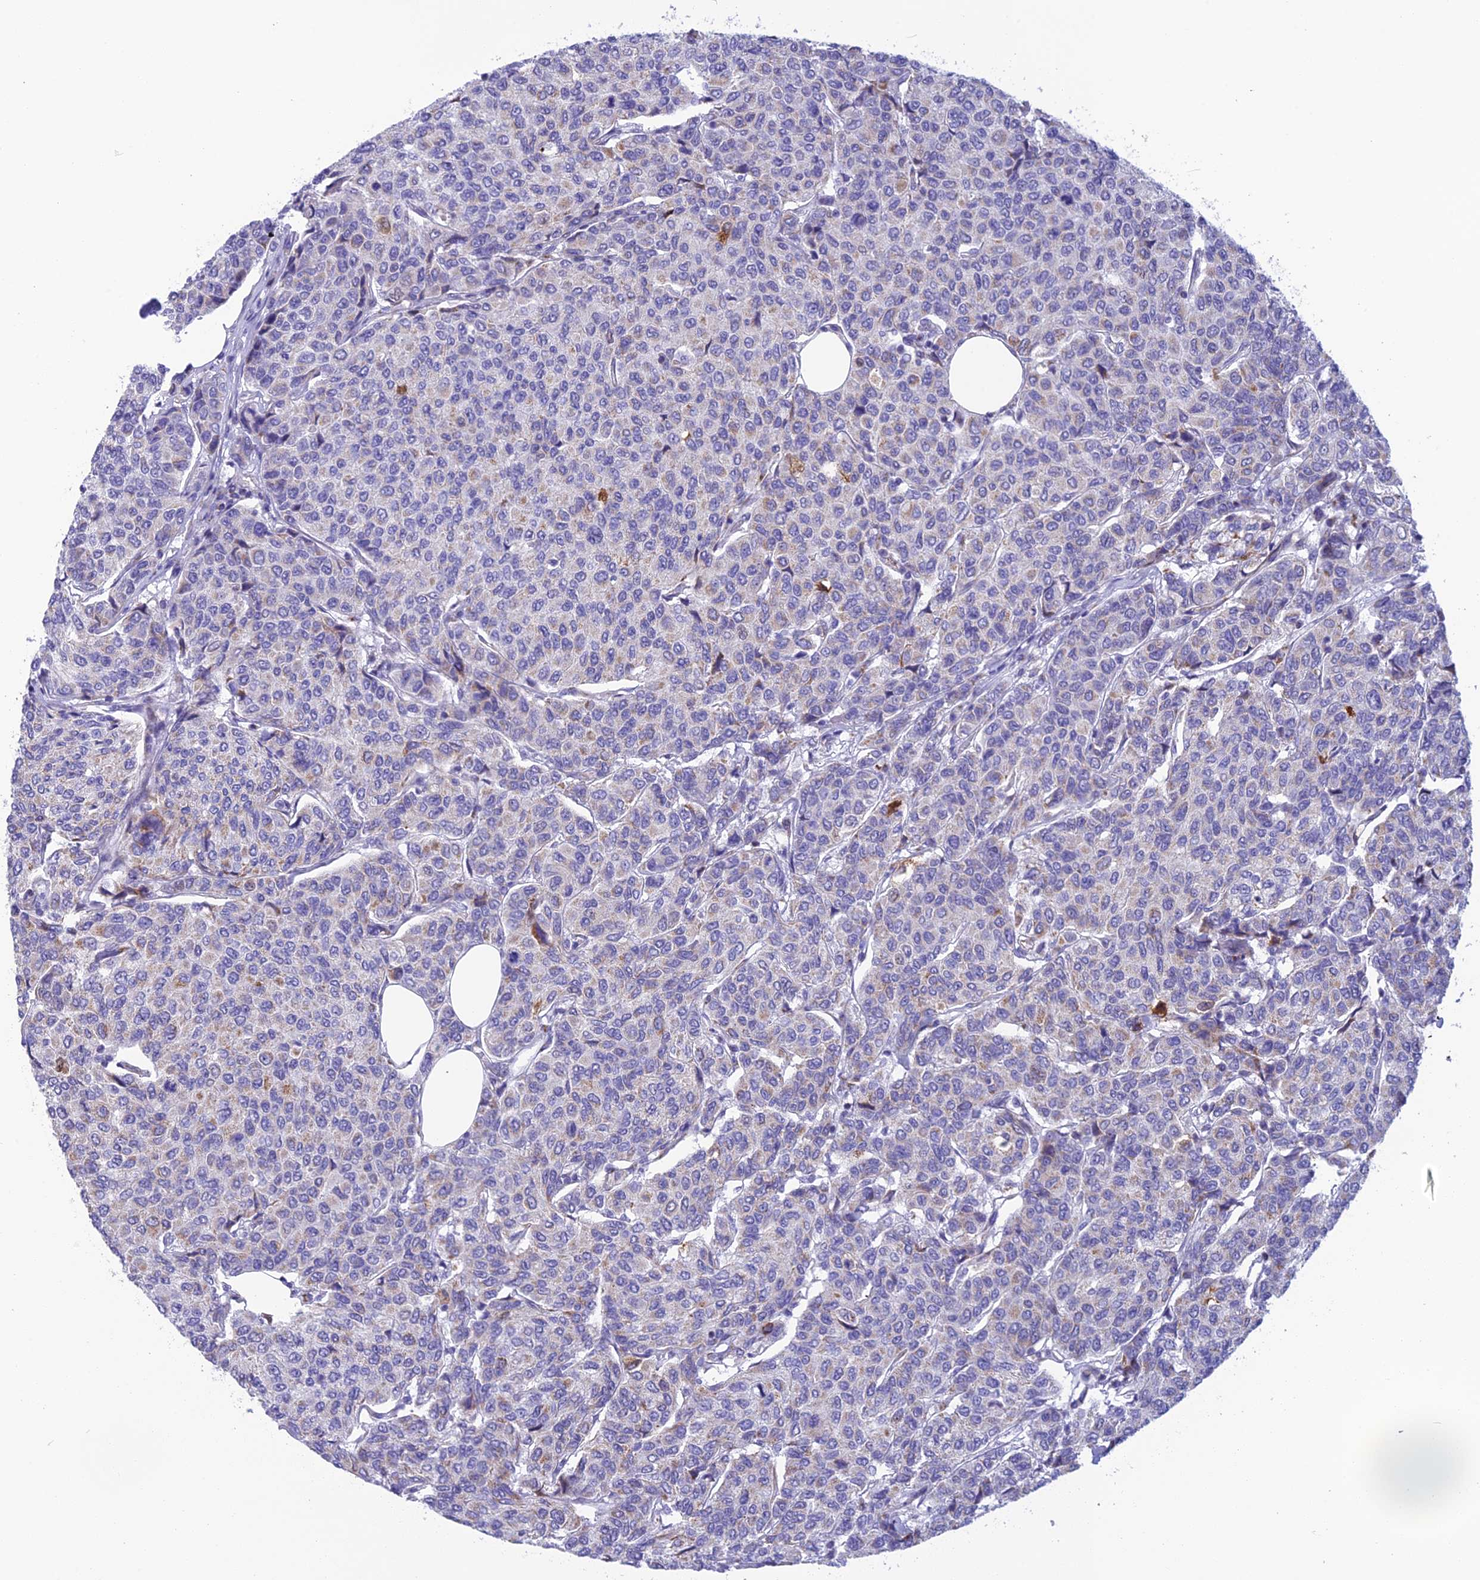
{"staining": {"intensity": "weak", "quantity": "25%-75%", "location": "cytoplasmic/membranous"}, "tissue": "breast cancer", "cell_type": "Tumor cells", "image_type": "cancer", "snomed": [{"axis": "morphology", "description": "Duct carcinoma"}, {"axis": "topography", "description": "Breast"}], "caption": "Breast cancer stained for a protein (brown) shows weak cytoplasmic/membranous positive positivity in approximately 25%-75% of tumor cells.", "gene": "POMGNT1", "patient": {"sex": "female", "age": 55}}